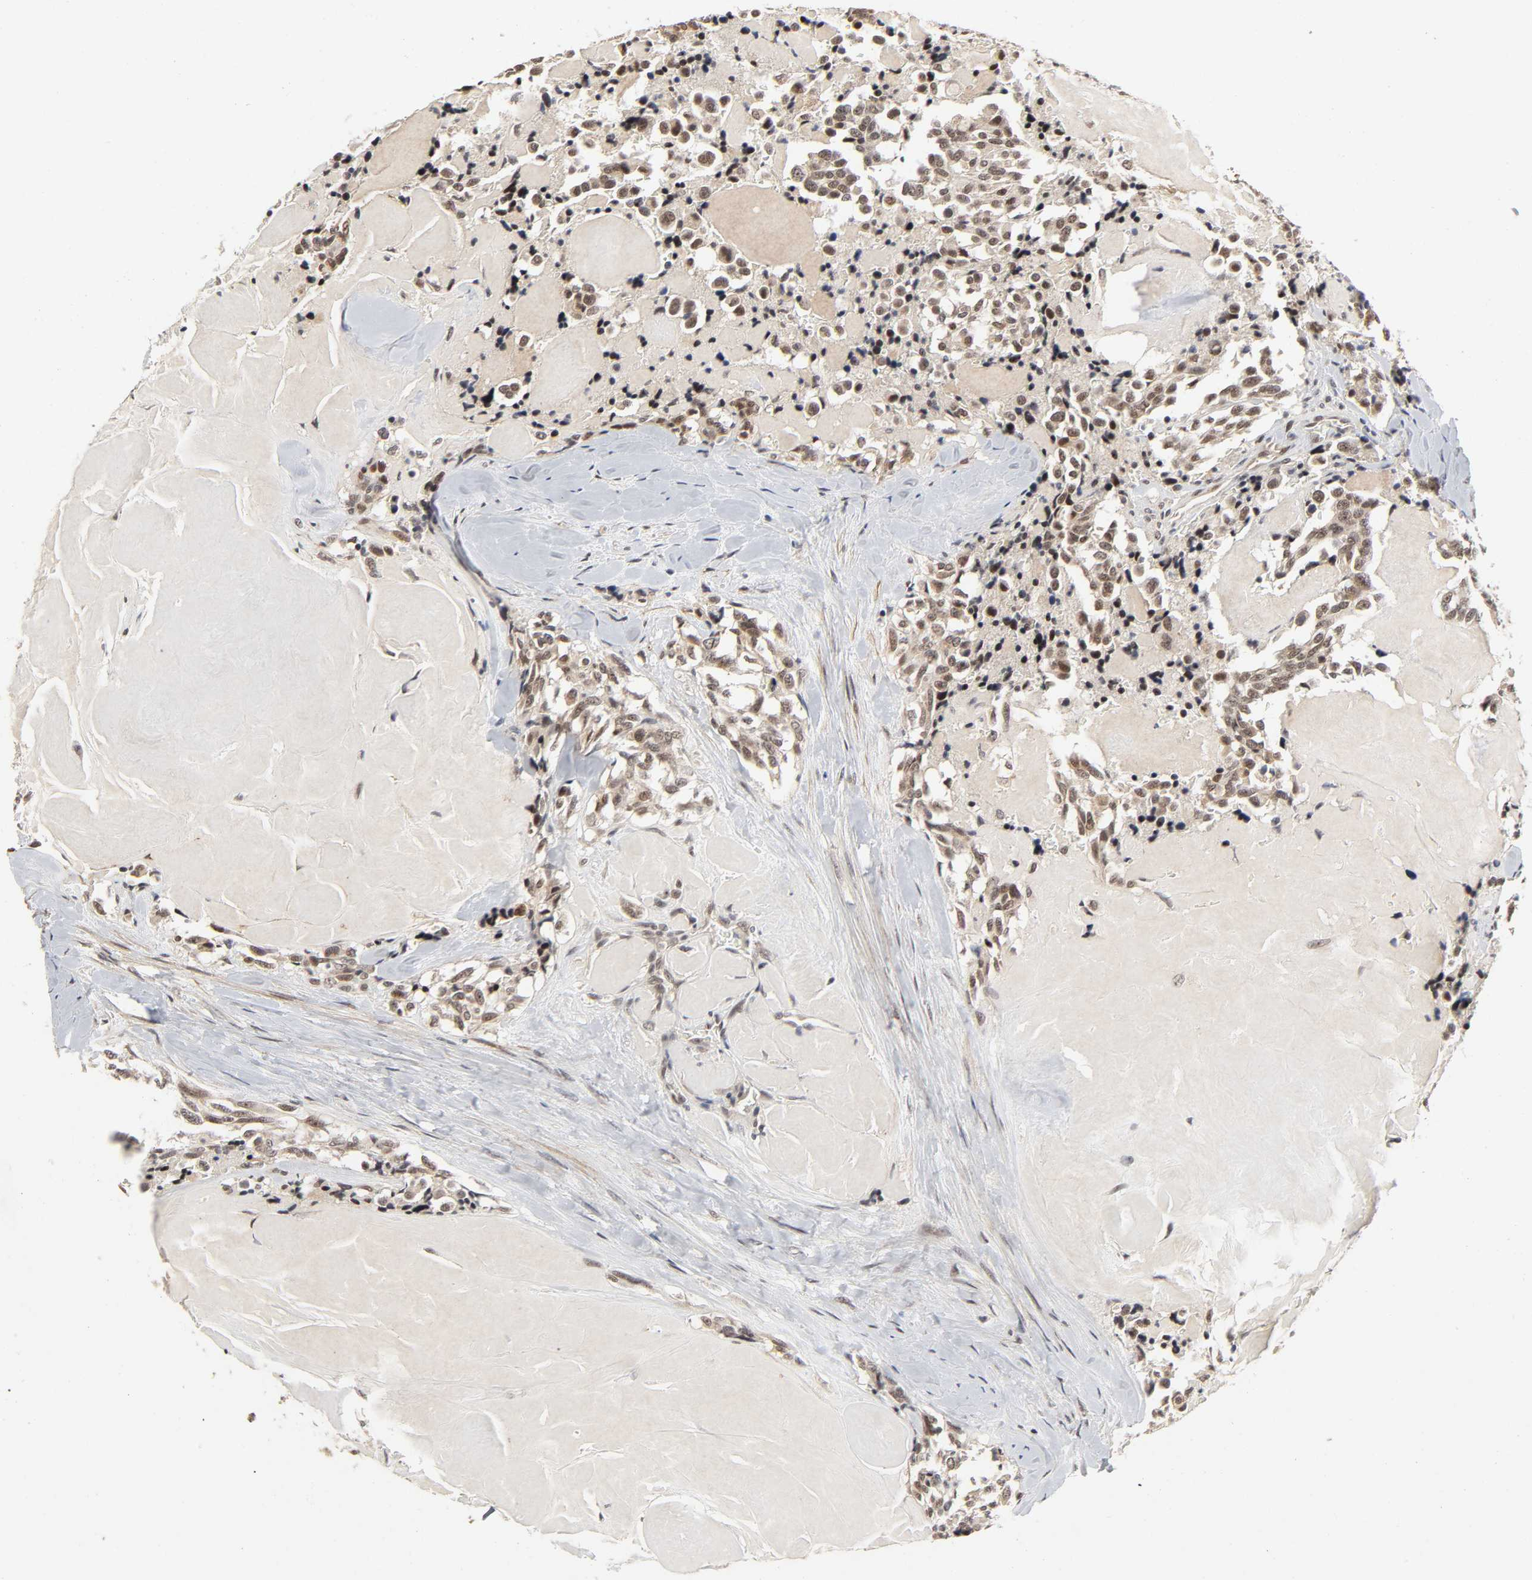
{"staining": {"intensity": "moderate", "quantity": ">75%", "location": "nuclear"}, "tissue": "thyroid cancer", "cell_type": "Tumor cells", "image_type": "cancer", "snomed": [{"axis": "morphology", "description": "Carcinoma, NOS"}, {"axis": "morphology", "description": "Carcinoid, malignant, NOS"}, {"axis": "topography", "description": "Thyroid gland"}], "caption": "Immunohistochemistry (IHC) (DAB) staining of human thyroid cancer (carcinoid (malignant)) reveals moderate nuclear protein positivity in about >75% of tumor cells.", "gene": "ZKSCAN8", "patient": {"sex": "male", "age": 33}}